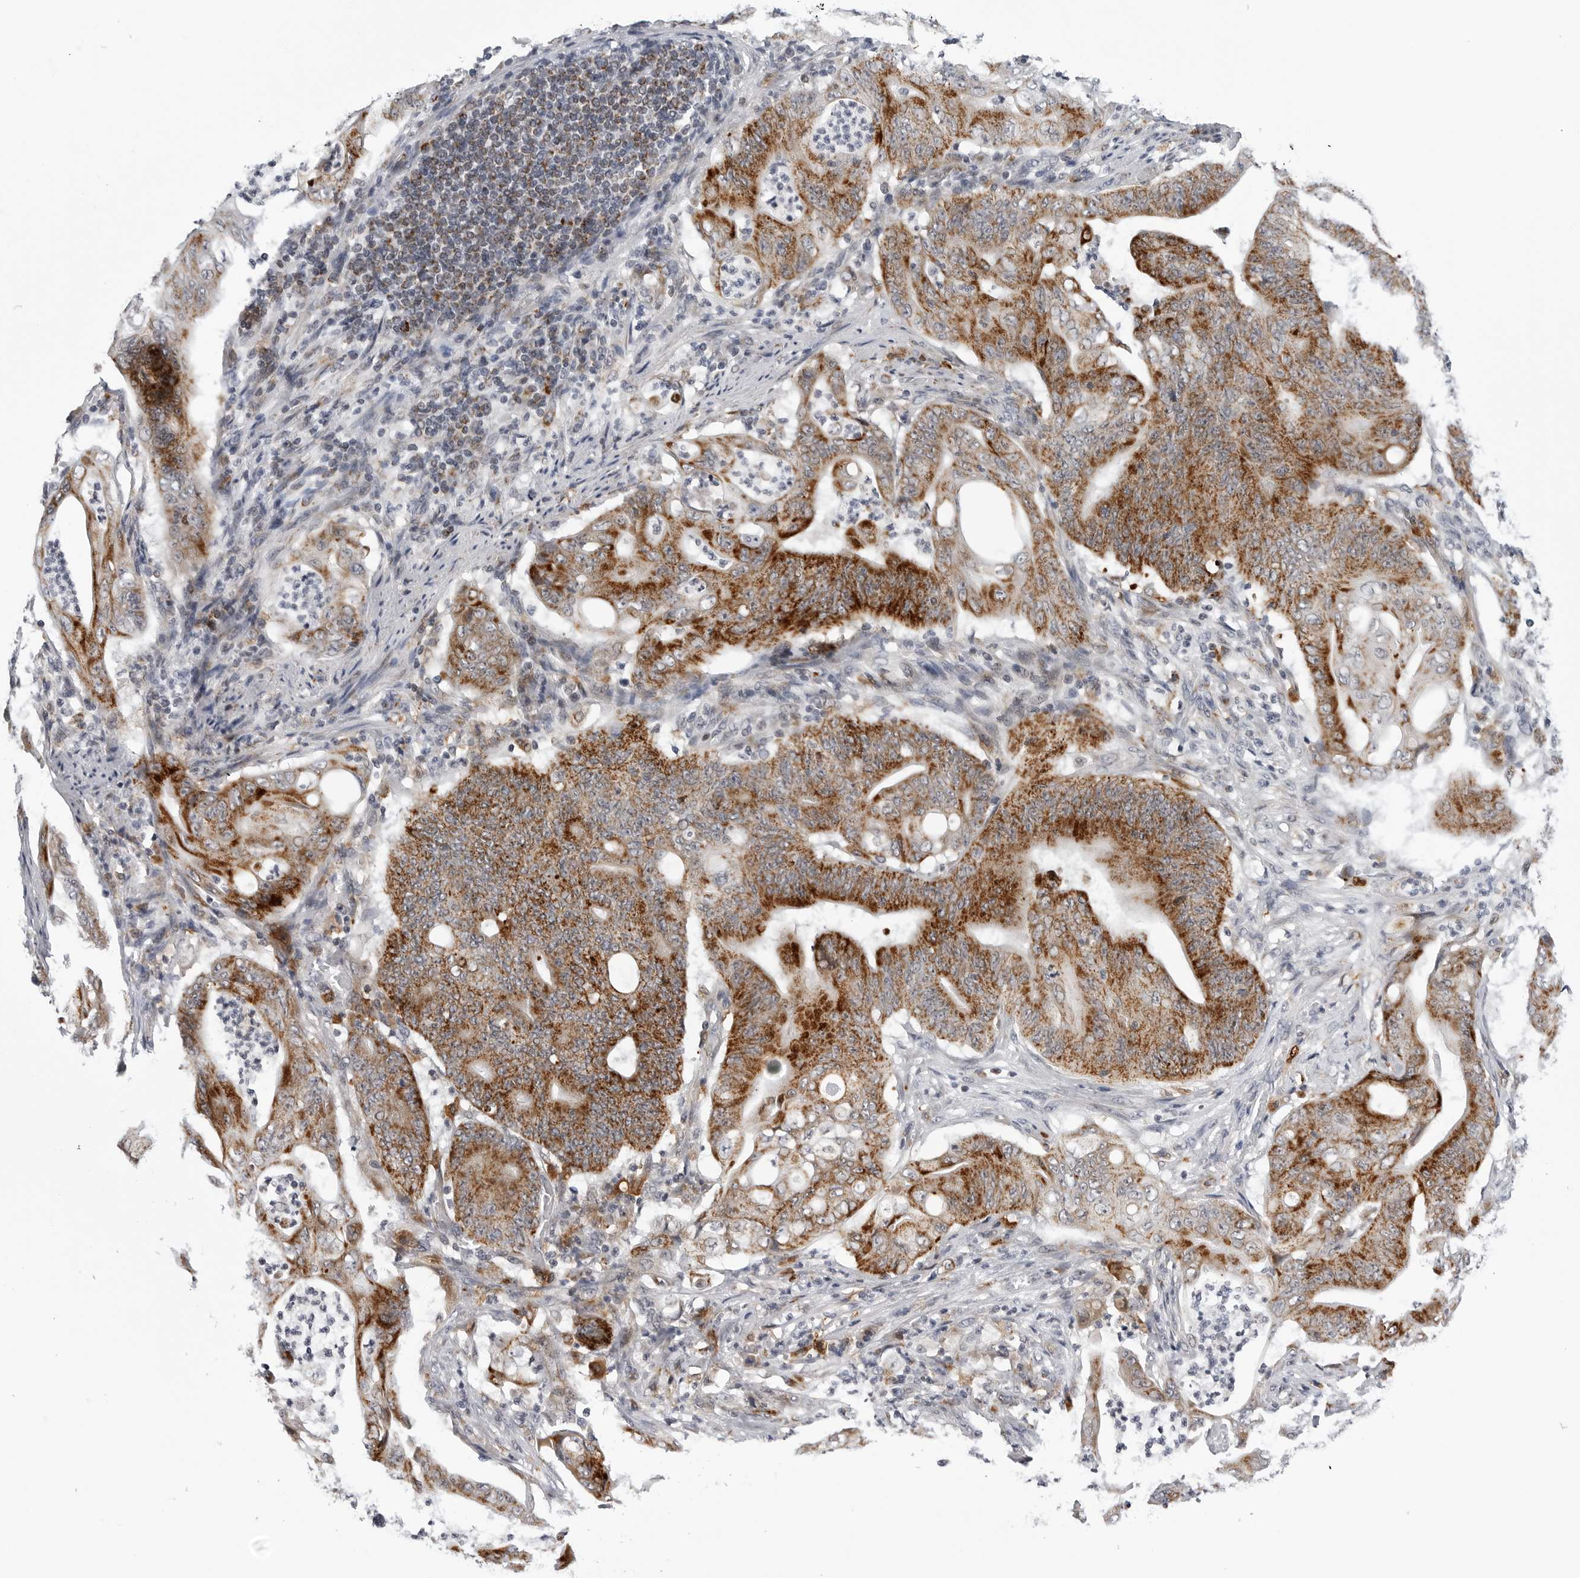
{"staining": {"intensity": "strong", "quantity": ">75%", "location": "cytoplasmic/membranous"}, "tissue": "stomach cancer", "cell_type": "Tumor cells", "image_type": "cancer", "snomed": [{"axis": "morphology", "description": "Adenocarcinoma, NOS"}, {"axis": "topography", "description": "Stomach"}], "caption": "Immunohistochemistry of human stomach cancer reveals high levels of strong cytoplasmic/membranous positivity in approximately >75% of tumor cells.", "gene": "CDK20", "patient": {"sex": "female", "age": 73}}